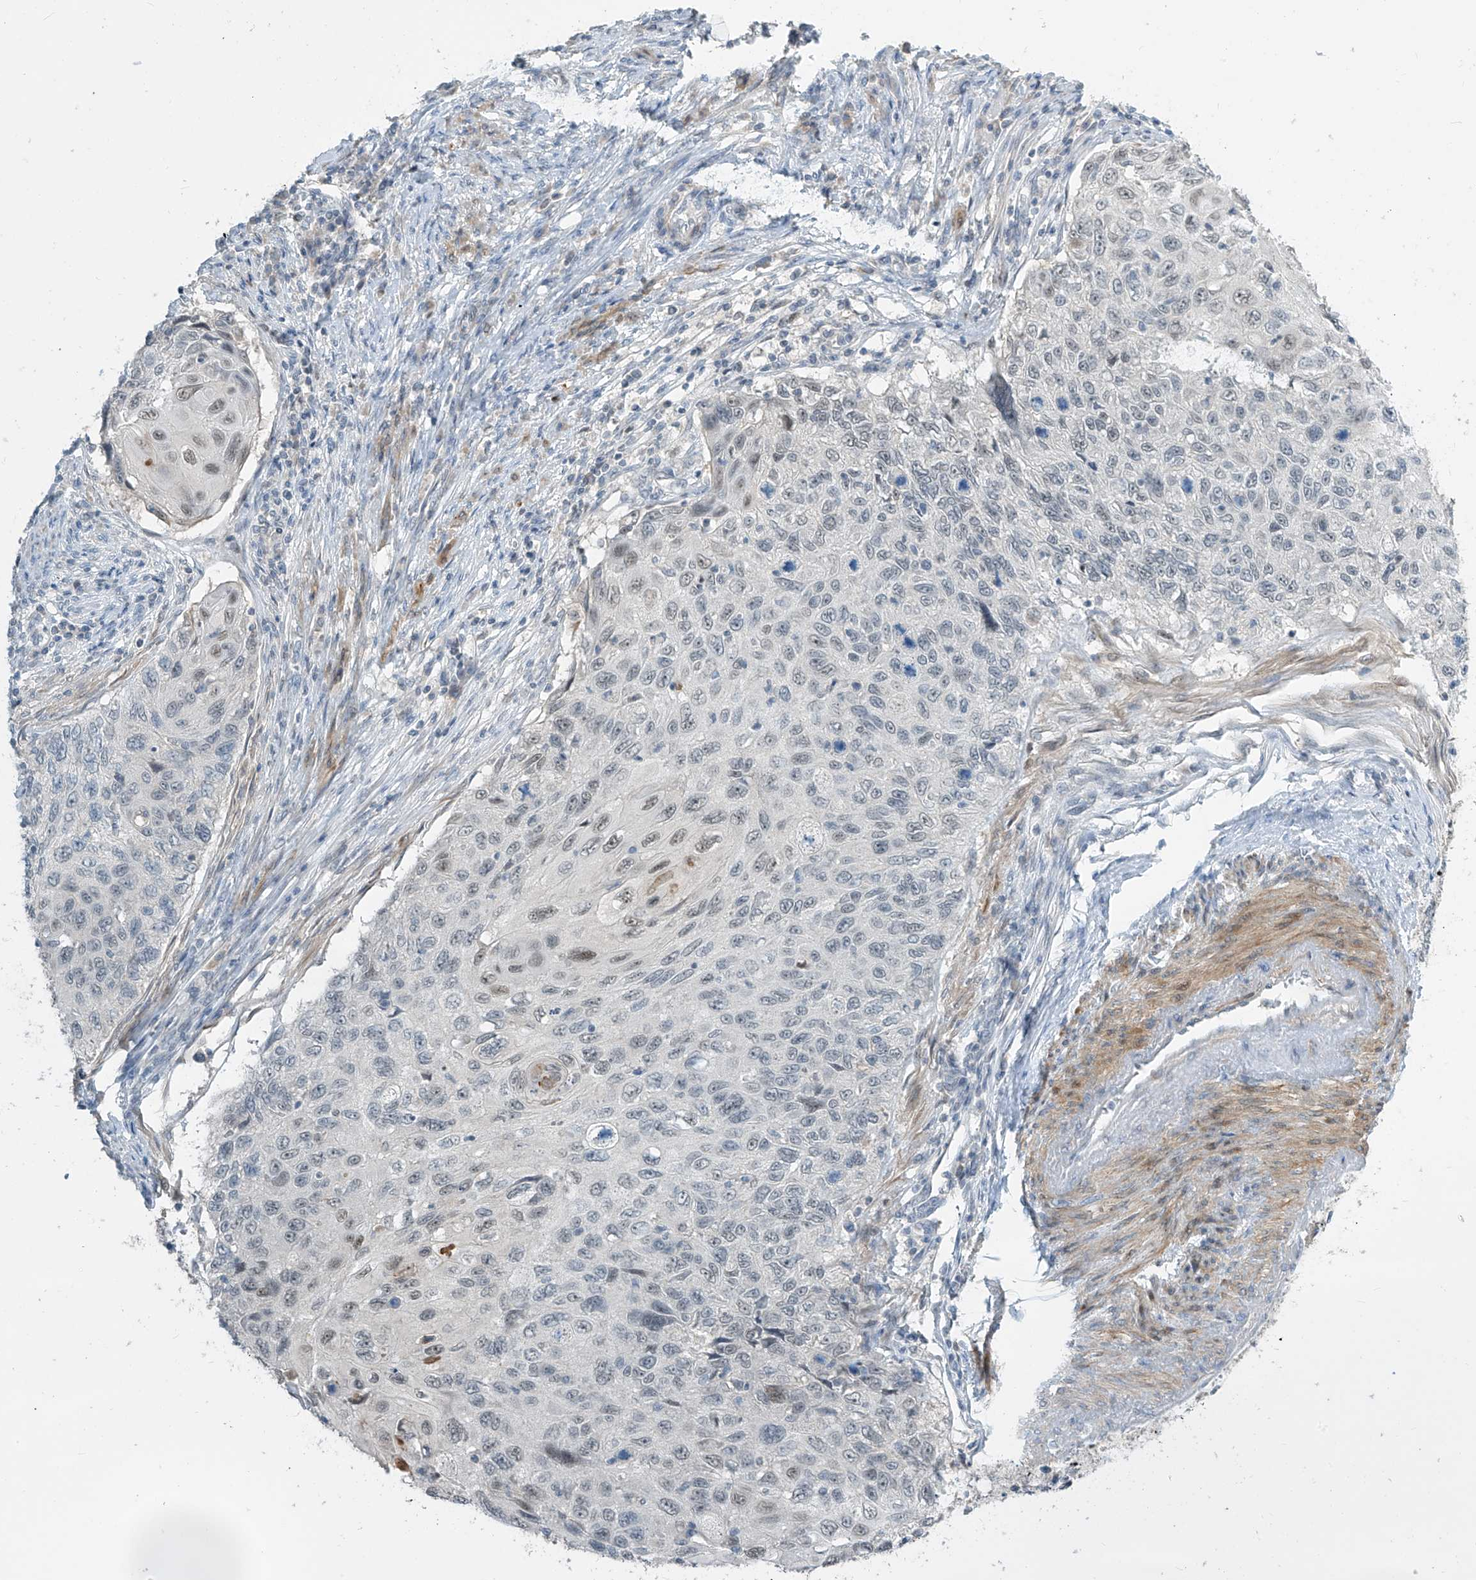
{"staining": {"intensity": "negative", "quantity": "none", "location": "none"}, "tissue": "cervical cancer", "cell_type": "Tumor cells", "image_type": "cancer", "snomed": [{"axis": "morphology", "description": "Squamous cell carcinoma, NOS"}, {"axis": "topography", "description": "Cervix"}], "caption": "A histopathology image of squamous cell carcinoma (cervical) stained for a protein reveals no brown staining in tumor cells.", "gene": "METAP1D", "patient": {"sex": "female", "age": 70}}